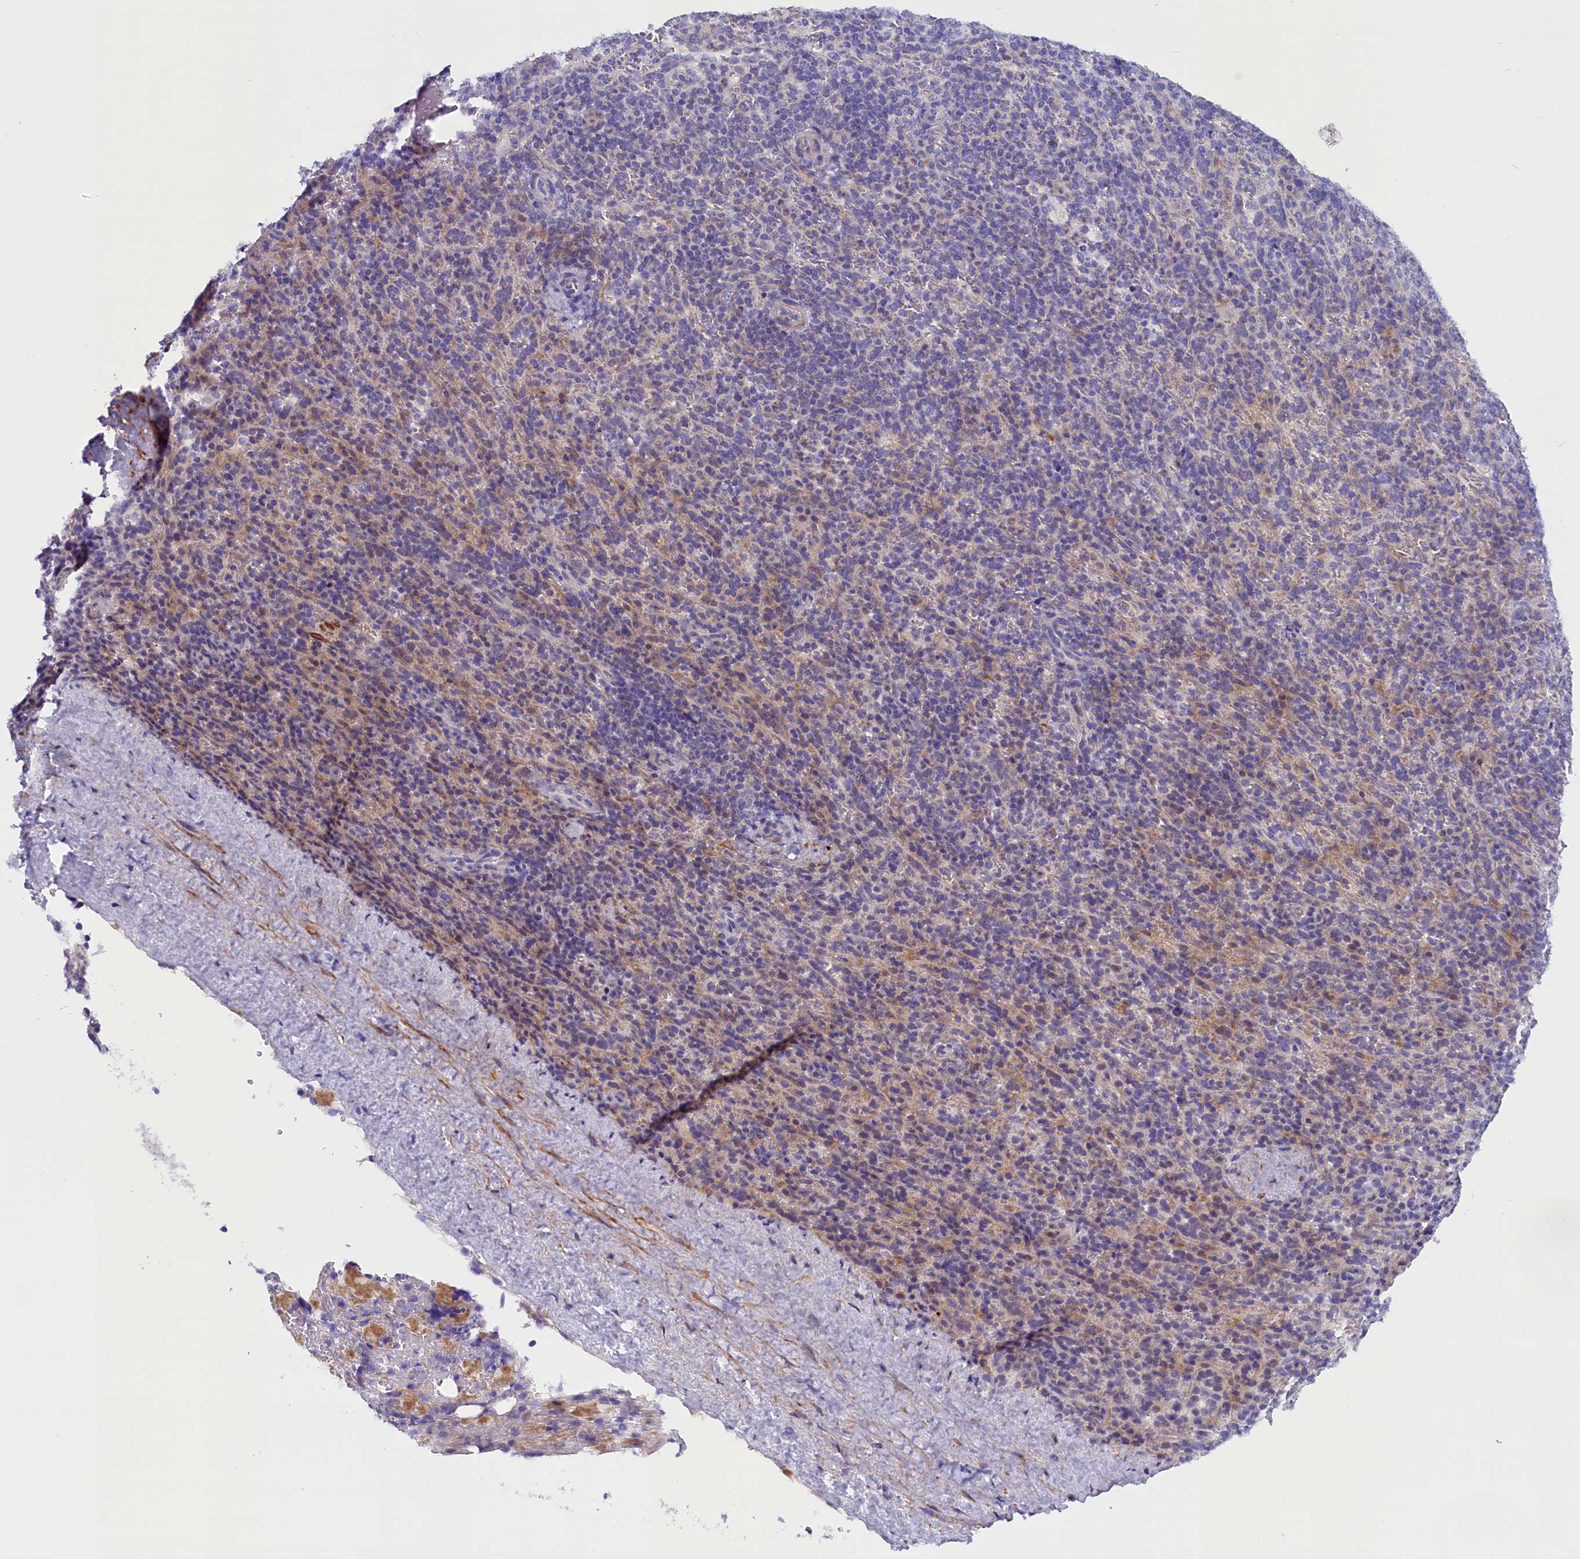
{"staining": {"intensity": "negative", "quantity": "none", "location": "none"}, "tissue": "spleen", "cell_type": "Cells in red pulp", "image_type": "normal", "snomed": [{"axis": "morphology", "description": "Normal tissue, NOS"}, {"axis": "topography", "description": "Spleen"}], "caption": "Normal spleen was stained to show a protein in brown. There is no significant staining in cells in red pulp. (Brightfield microscopy of DAB (3,3'-diaminobenzidine) immunohistochemistry at high magnification).", "gene": "RTTN", "patient": {"sex": "female", "age": 21}}